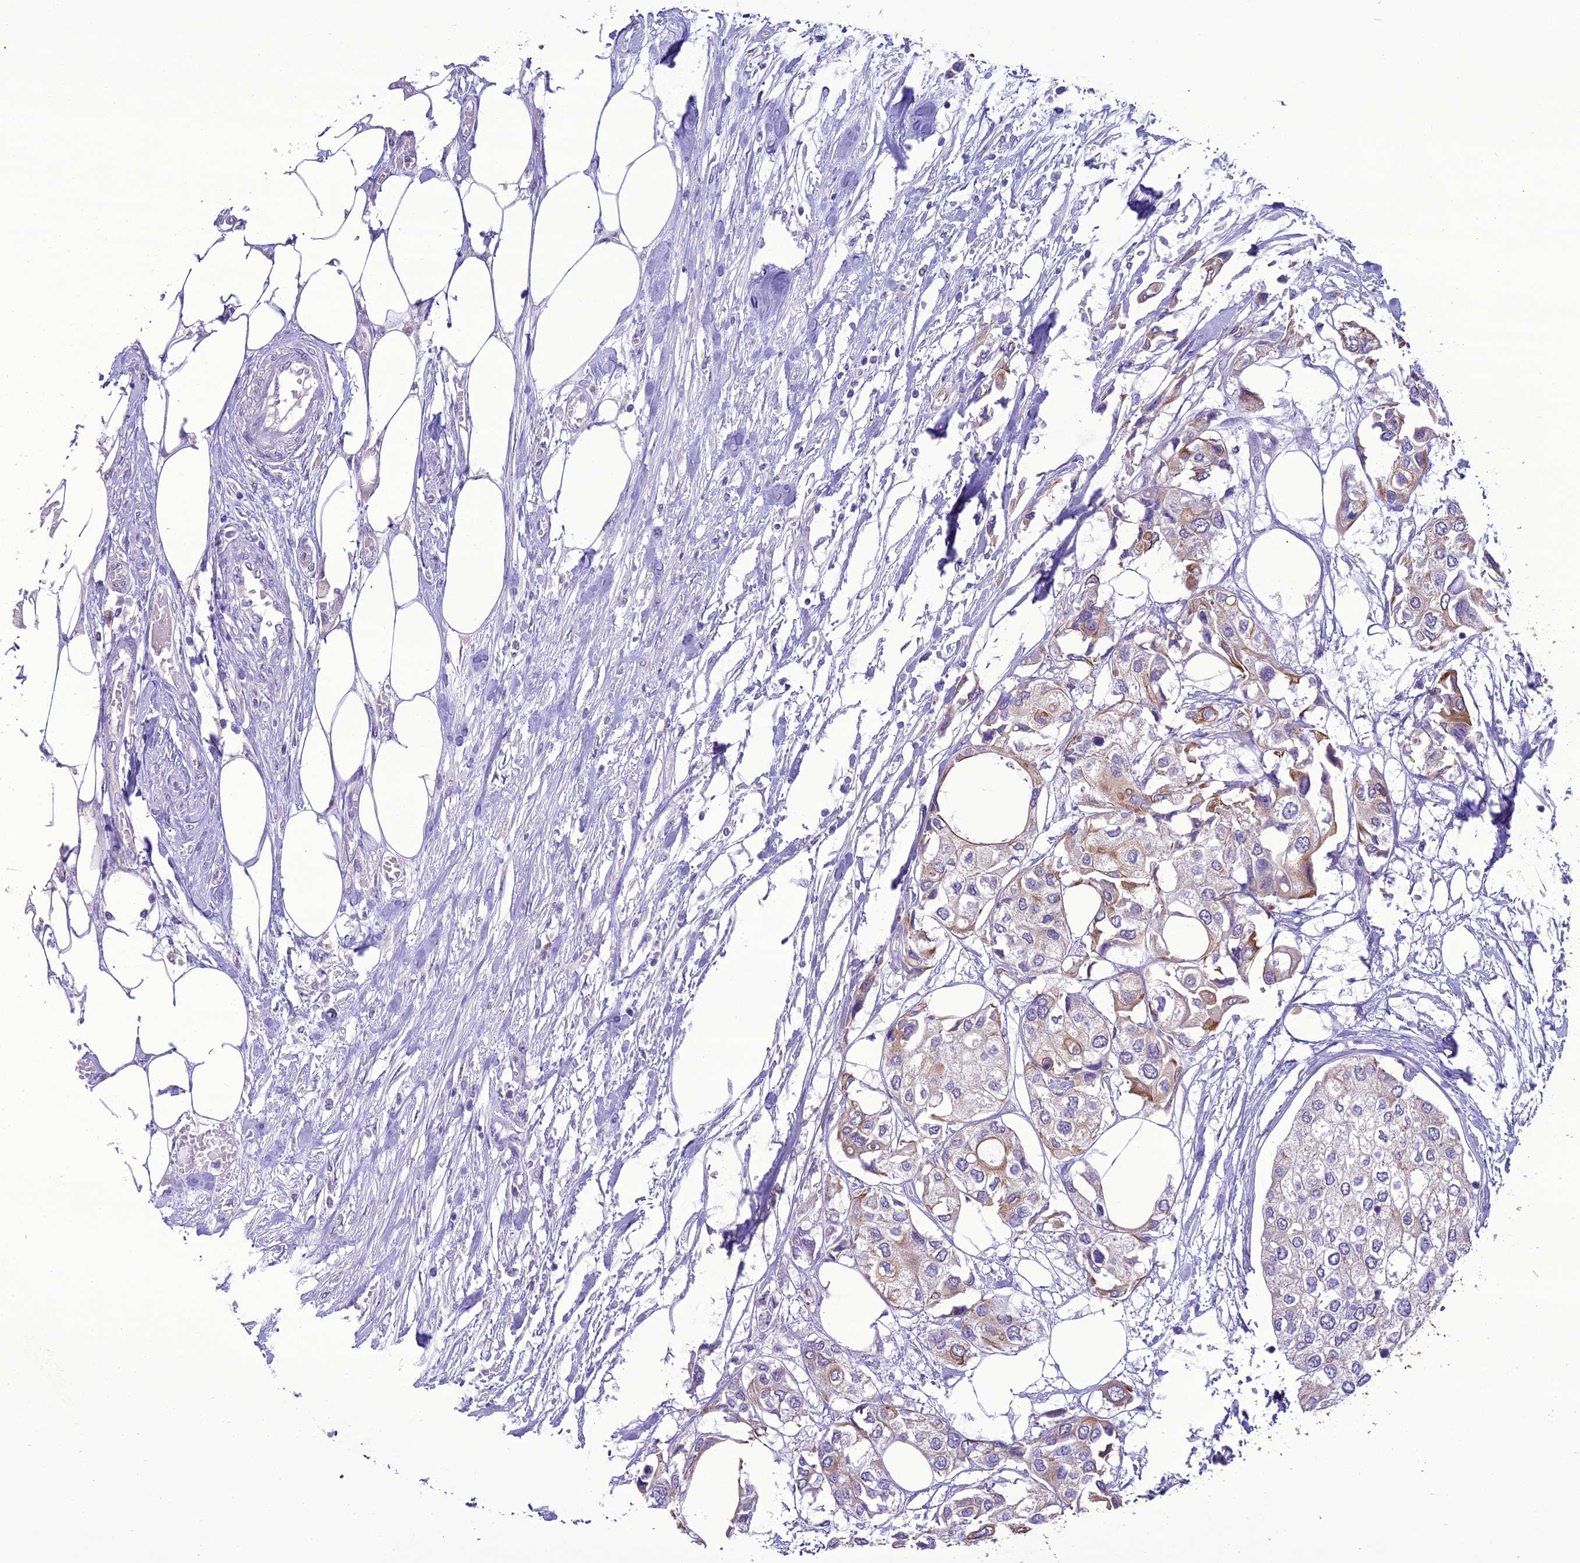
{"staining": {"intensity": "weak", "quantity": "<25%", "location": "cytoplasmic/membranous"}, "tissue": "urothelial cancer", "cell_type": "Tumor cells", "image_type": "cancer", "snomed": [{"axis": "morphology", "description": "Urothelial carcinoma, High grade"}, {"axis": "topography", "description": "Urinary bladder"}], "caption": "Urothelial cancer stained for a protein using immunohistochemistry exhibits no positivity tumor cells.", "gene": "SCRT1", "patient": {"sex": "male", "age": 64}}